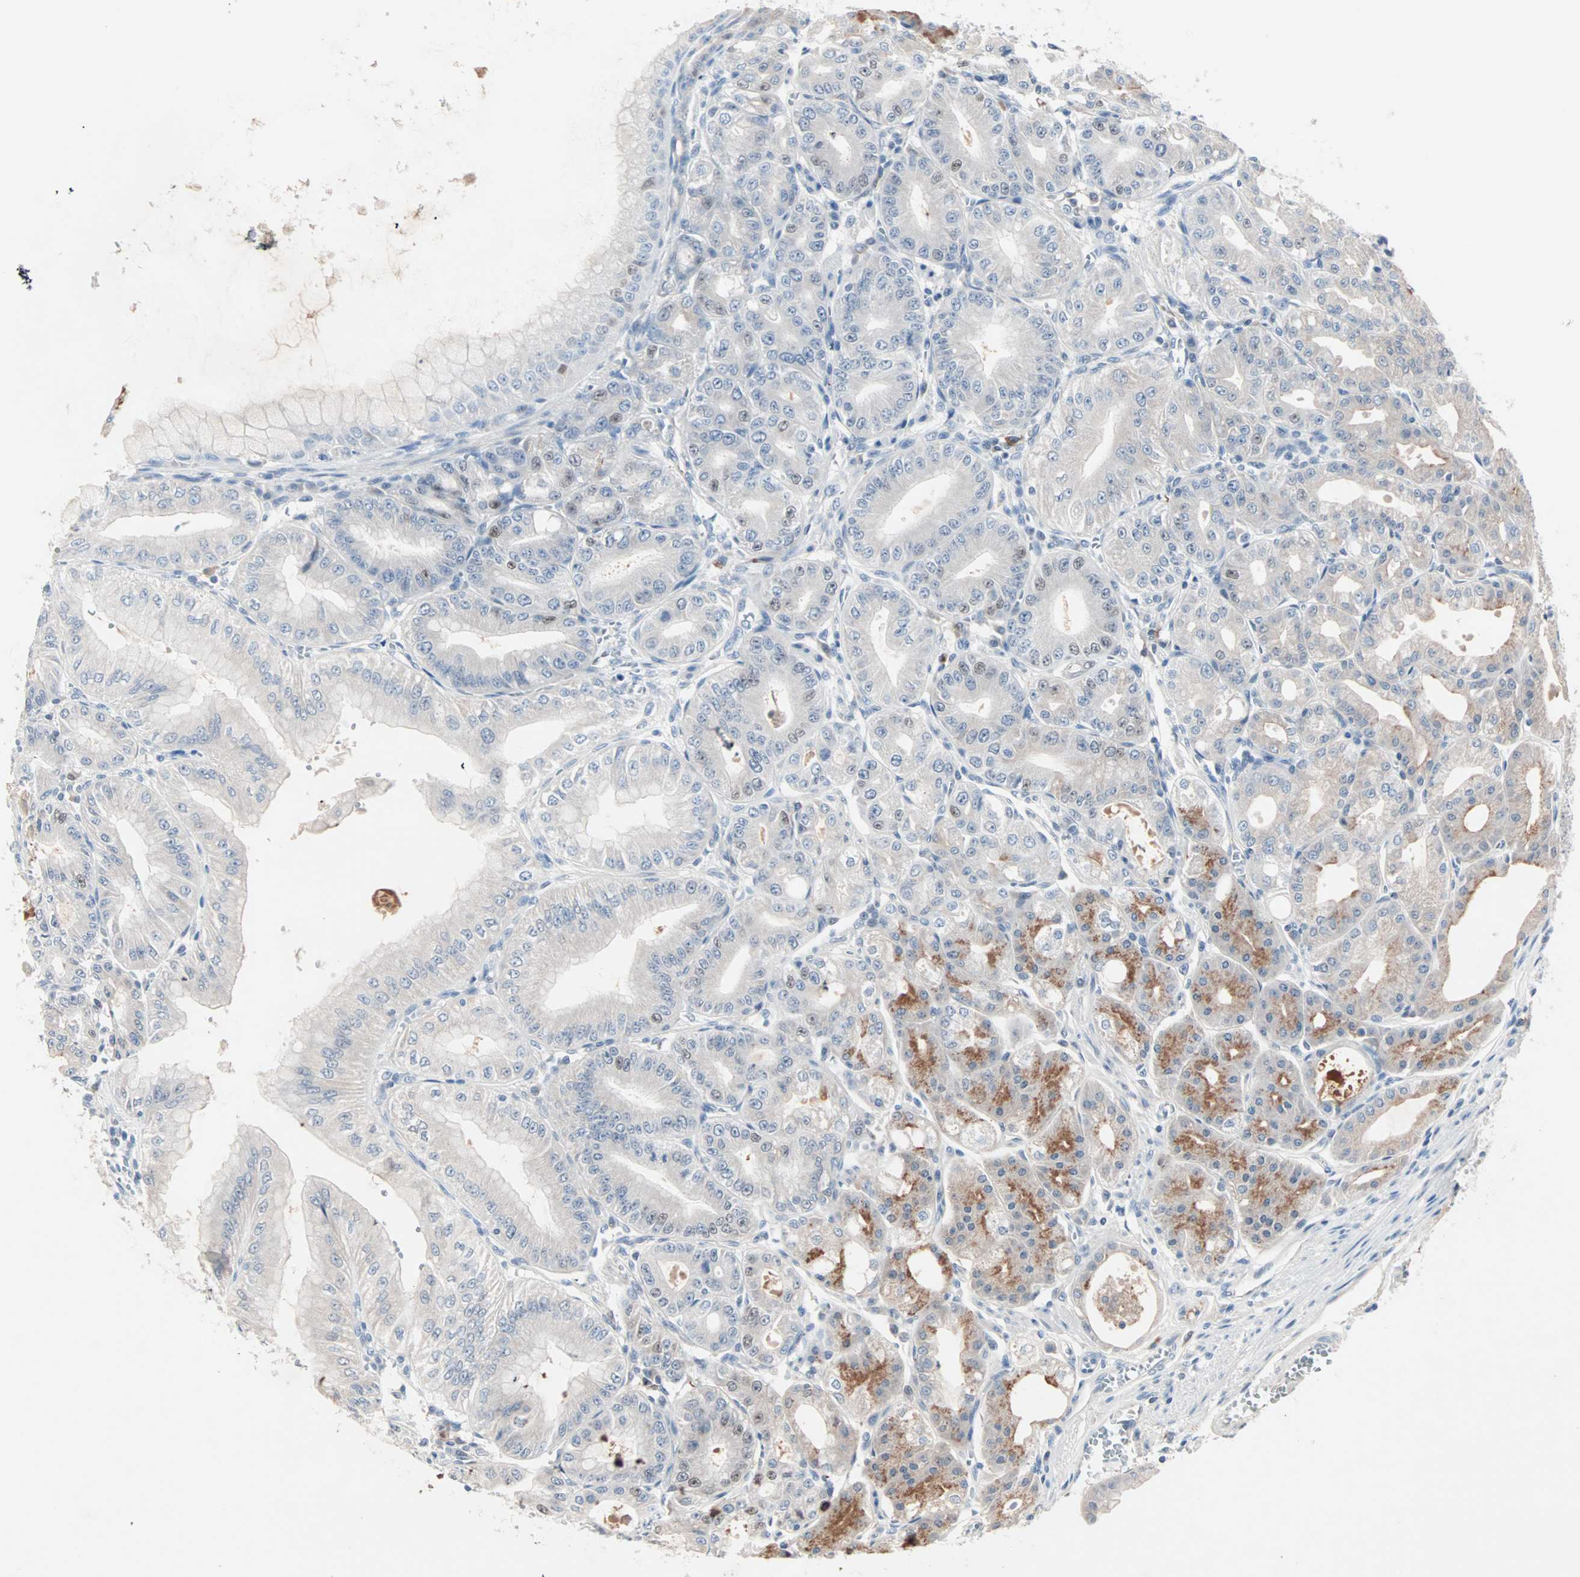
{"staining": {"intensity": "strong", "quantity": "<25%", "location": "cytoplasmic/membranous,nuclear"}, "tissue": "stomach", "cell_type": "Glandular cells", "image_type": "normal", "snomed": [{"axis": "morphology", "description": "Normal tissue, NOS"}, {"axis": "topography", "description": "Stomach, lower"}], "caption": "A photomicrograph showing strong cytoplasmic/membranous,nuclear expression in about <25% of glandular cells in normal stomach, as visualized by brown immunohistochemical staining.", "gene": "CCNE2", "patient": {"sex": "male", "age": 71}}